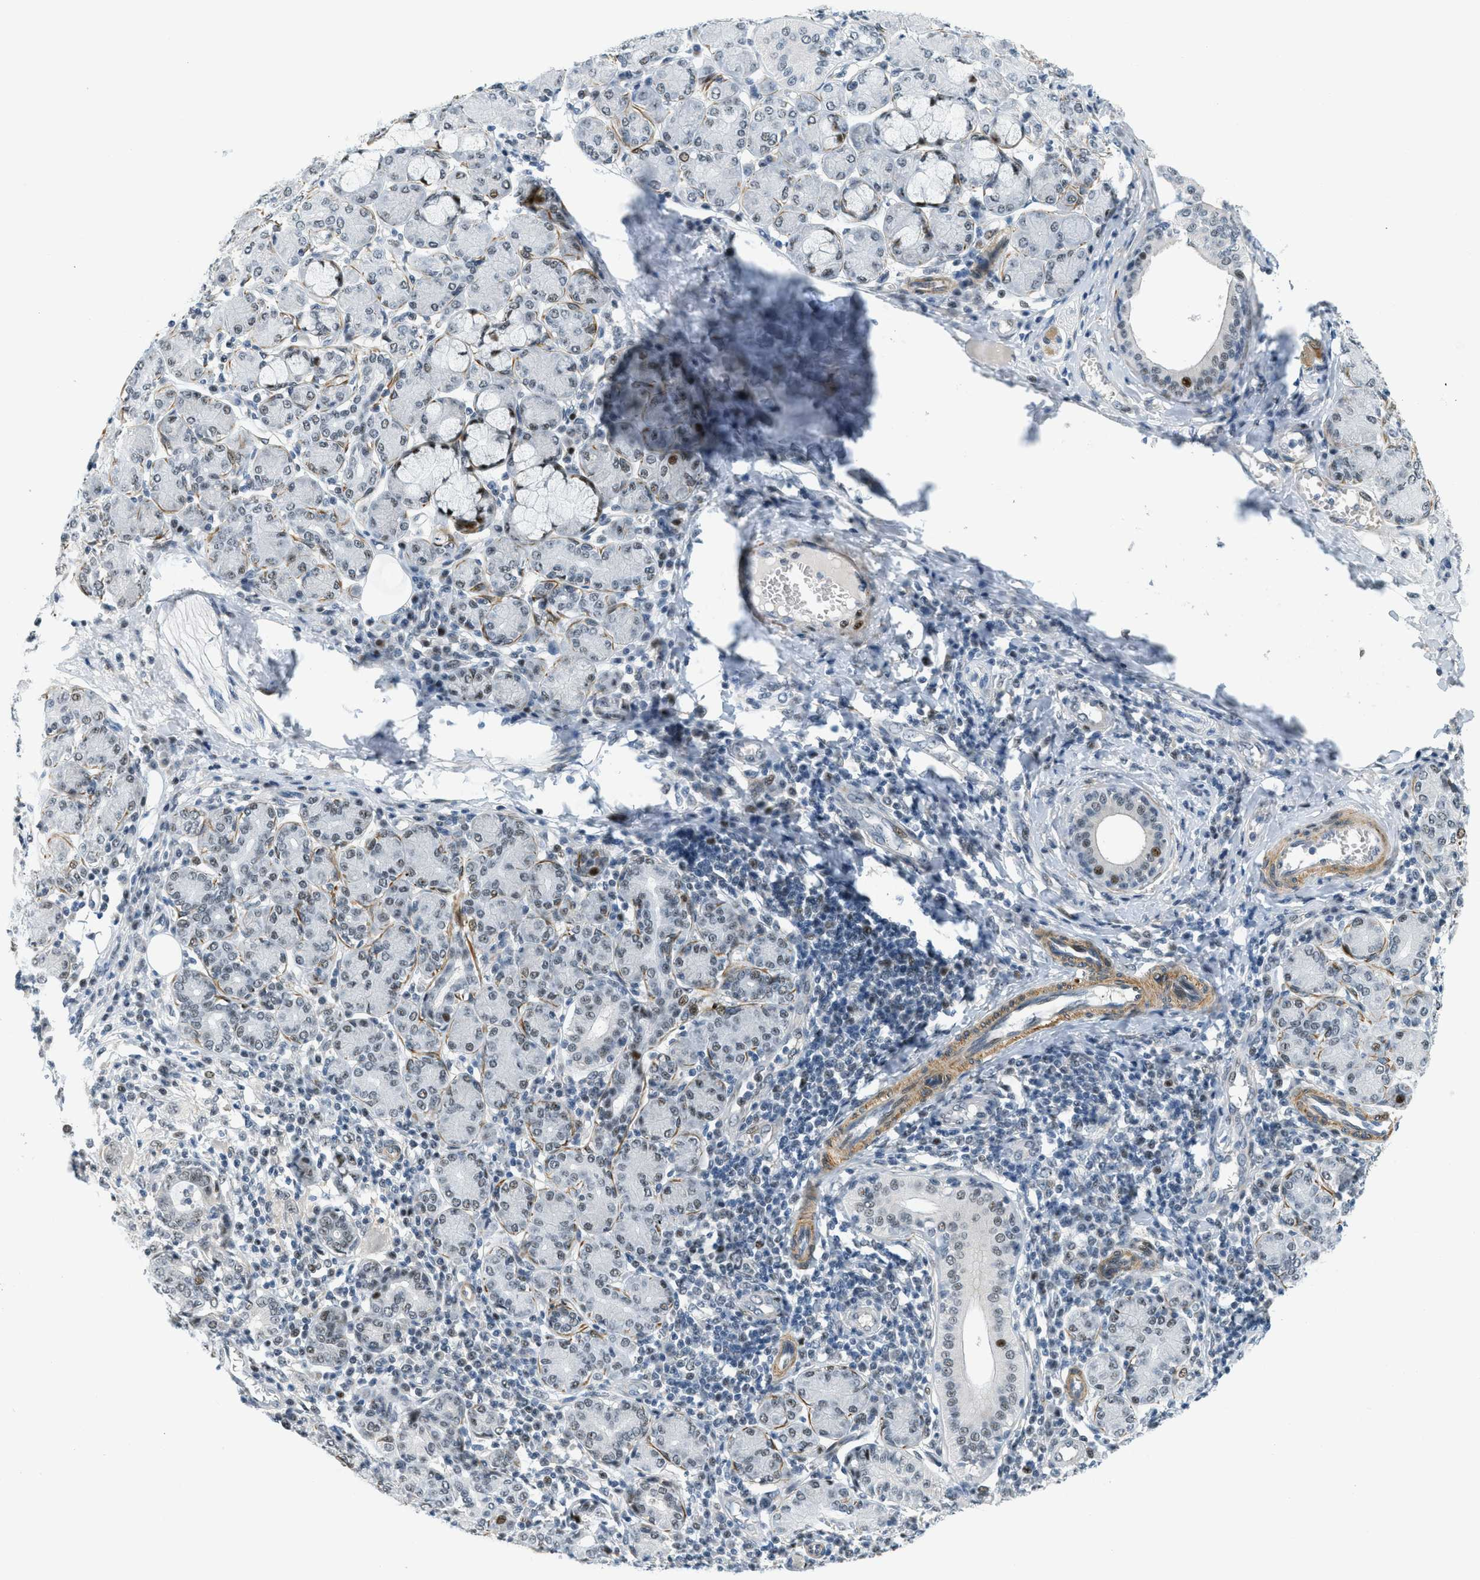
{"staining": {"intensity": "moderate", "quantity": "<25%", "location": "nuclear"}, "tissue": "salivary gland", "cell_type": "Glandular cells", "image_type": "normal", "snomed": [{"axis": "morphology", "description": "Normal tissue, NOS"}, {"axis": "morphology", "description": "Inflammation, NOS"}, {"axis": "topography", "description": "Lymph node"}, {"axis": "topography", "description": "Salivary gland"}], "caption": "This is an image of immunohistochemistry staining of benign salivary gland, which shows moderate positivity in the nuclear of glandular cells.", "gene": "ZDHHC23", "patient": {"sex": "male", "age": 3}}